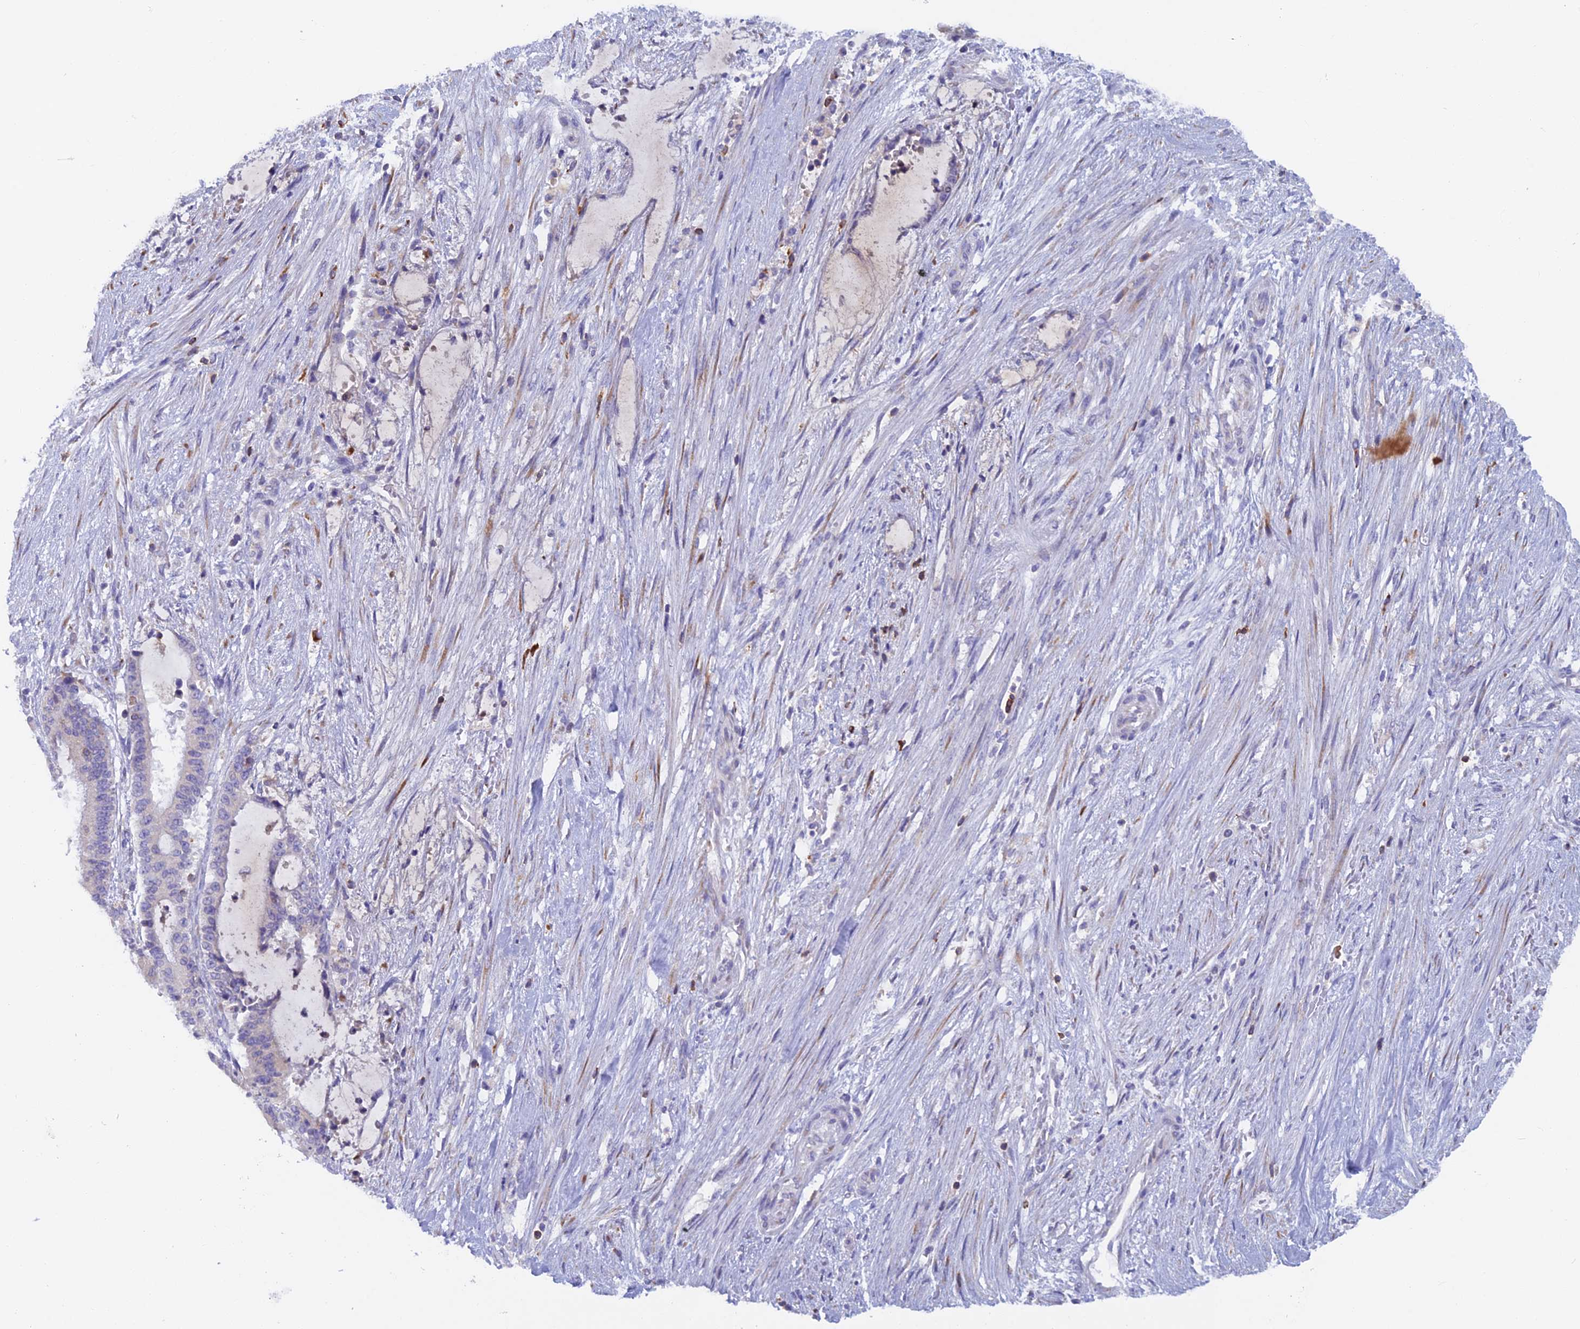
{"staining": {"intensity": "negative", "quantity": "none", "location": "none"}, "tissue": "liver cancer", "cell_type": "Tumor cells", "image_type": "cancer", "snomed": [{"axis": "morphology", "description": "Normal tissue, NOS"}, {"axis": "morphology", "description": "Cholangiocarcinoma"}, {"axis": "topography", "description": "Liver"}, {"axis": "topography", "description": "Peripheral nerve tissue"}], "caption": "The micrograph exhibits no staining of tumor cells in liver cholangiocarcinoma.", "gene": "ABI3BP", "patient": {"sex": "female", "age": 73}}